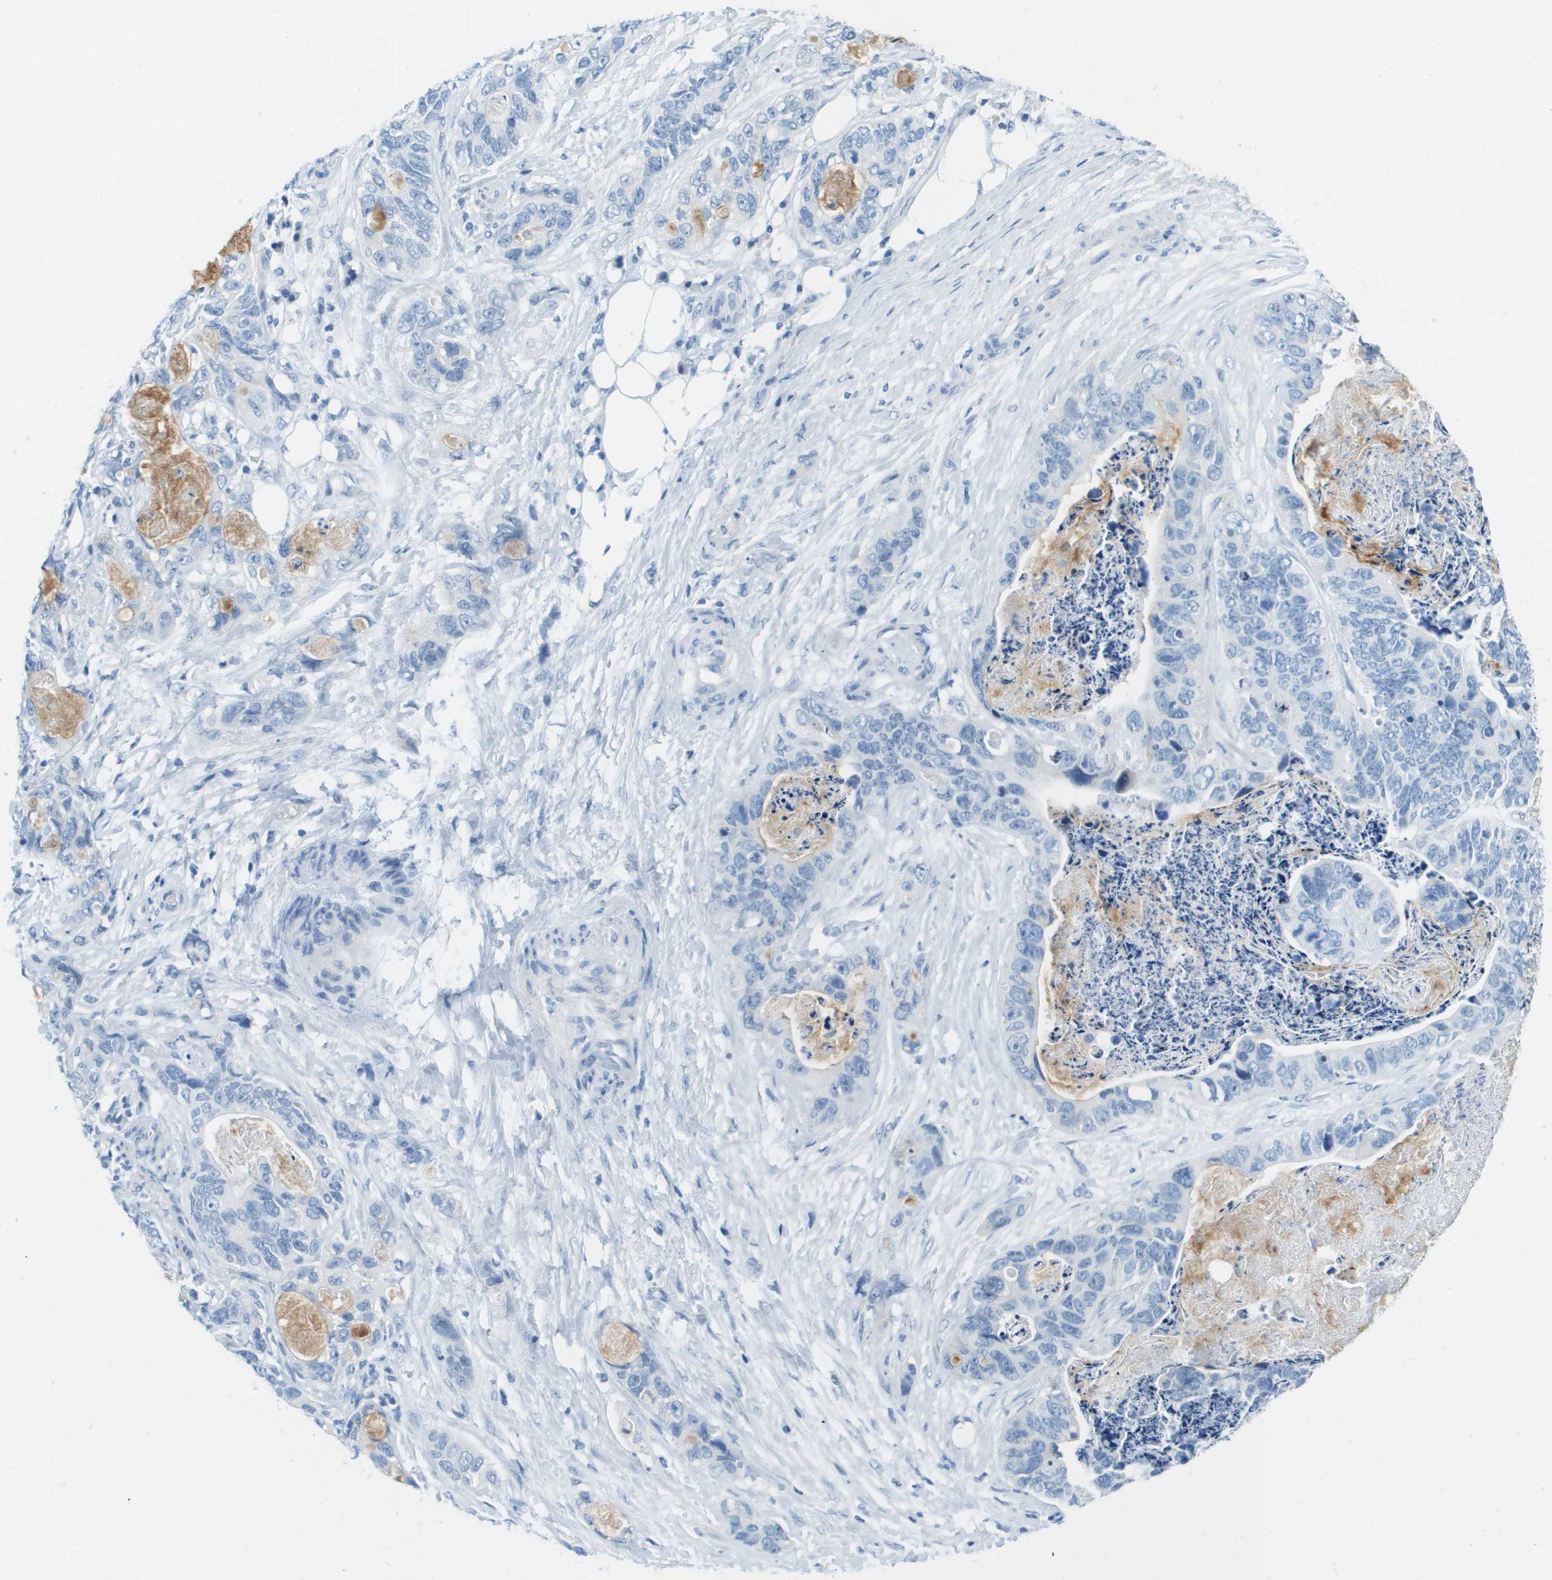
{"staining": {"intensity": "negative", "quantity": "none", "location": "none"}, "tissue": "stomach cancer", "cell_type": "Tumor cells", "image_type": "cancer", "snomed": [{"axis": "morphology", "description": "Adenocarcinoma, NOS"}, {"axis": "topography", "description": "Stomach"}], "caption": "Immunohistochemistry of human stomach adenocarcinoma reveals no positivity in tumor cells.", "gene": "CDHR2", "patient": {"sex": "female", "age": 89}}